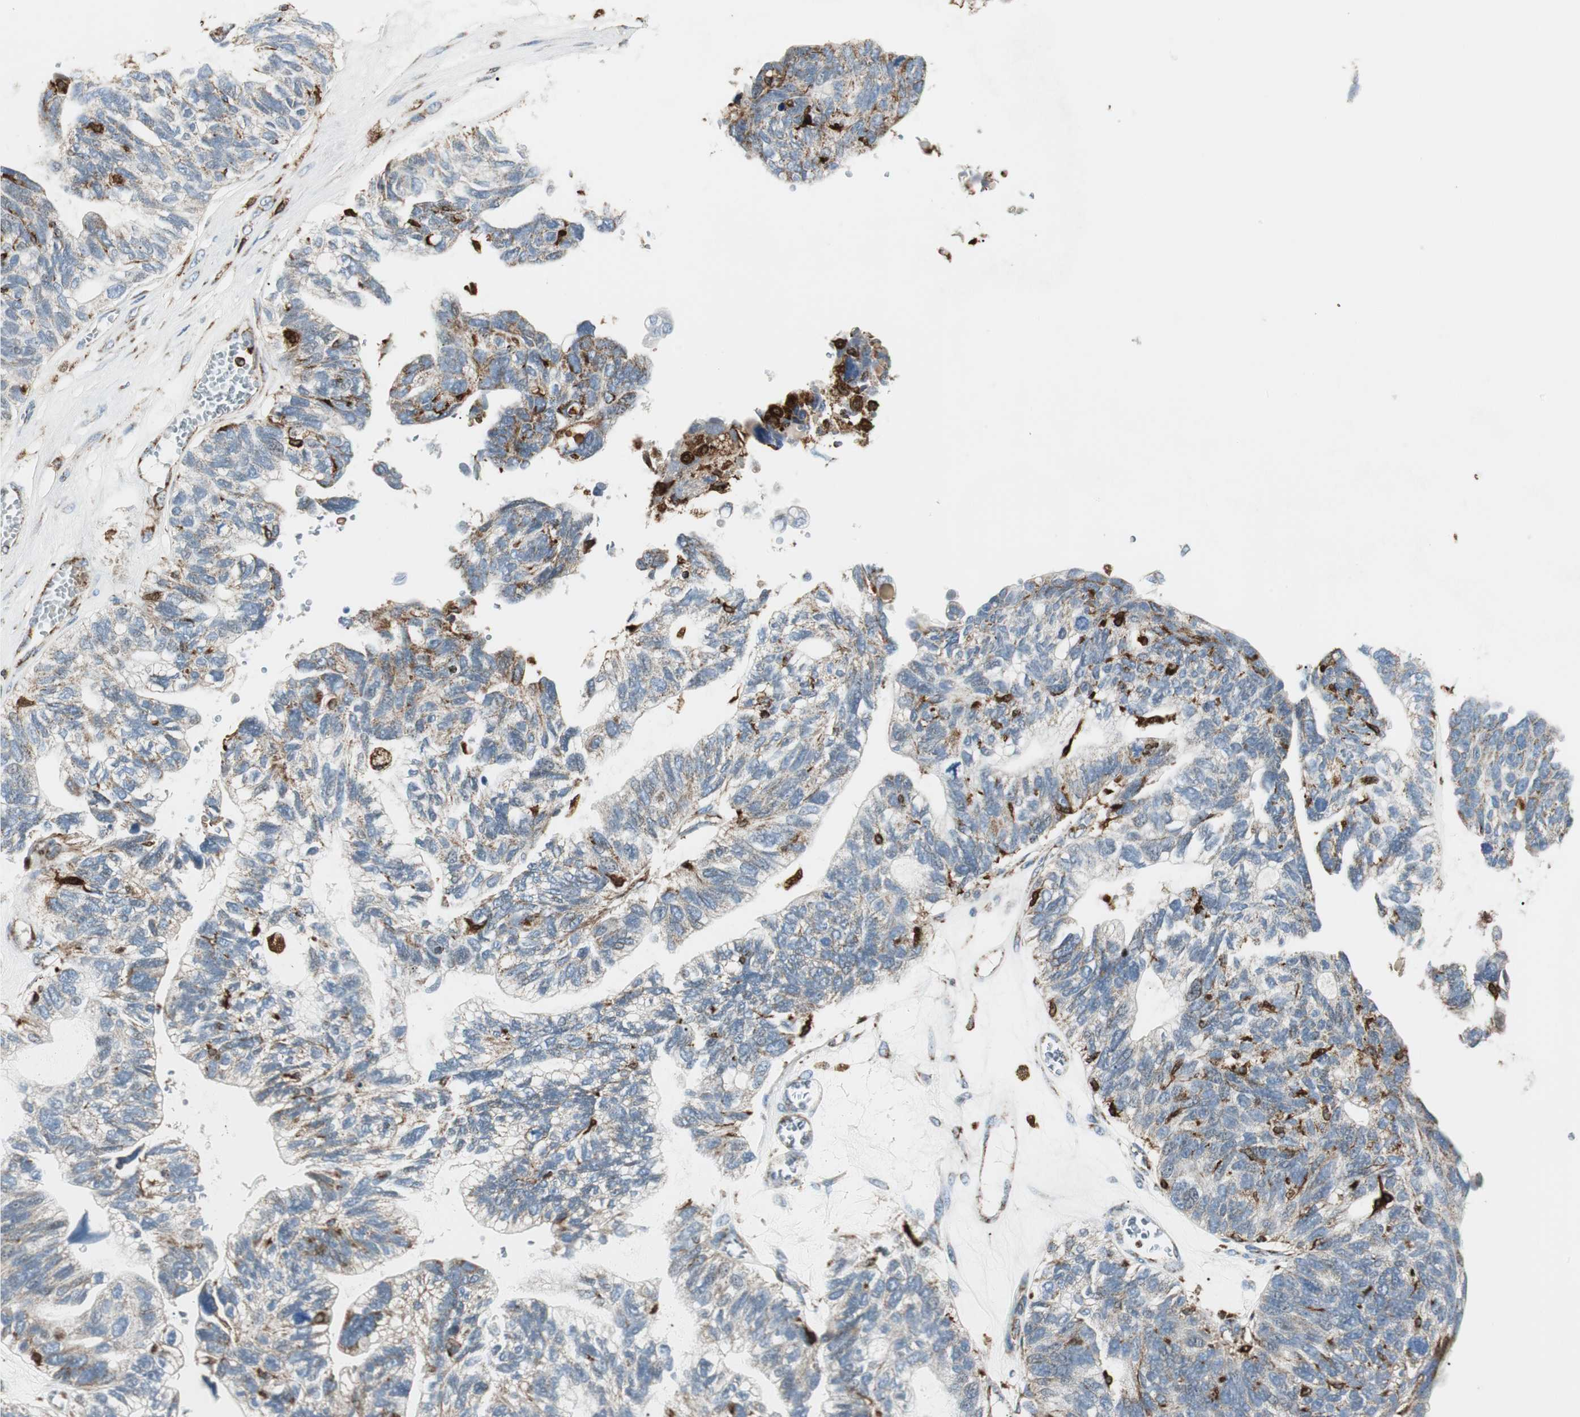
{"staining": {"intensity": "weak", "quantity": "25%-75%", "location": "cytoplasmic/membranous"}, "tissue": "ovarian cancer", "cell_type": "Tumor cells", "image_type": "cancer", "snomed": [{"axis": "morphology", "description": "Cystadenocarcinoma, serous, NOS"}, {"axis": "topography", "description": "Ovary"}], "caption": "Protein analysis of ovarian cancer tissue reveals weak cytoplasmic/membranous staining in approximately 25%-75% of tumor cells.", "gene": "ME2", "patient": {"sex": "female", "age": 79}}